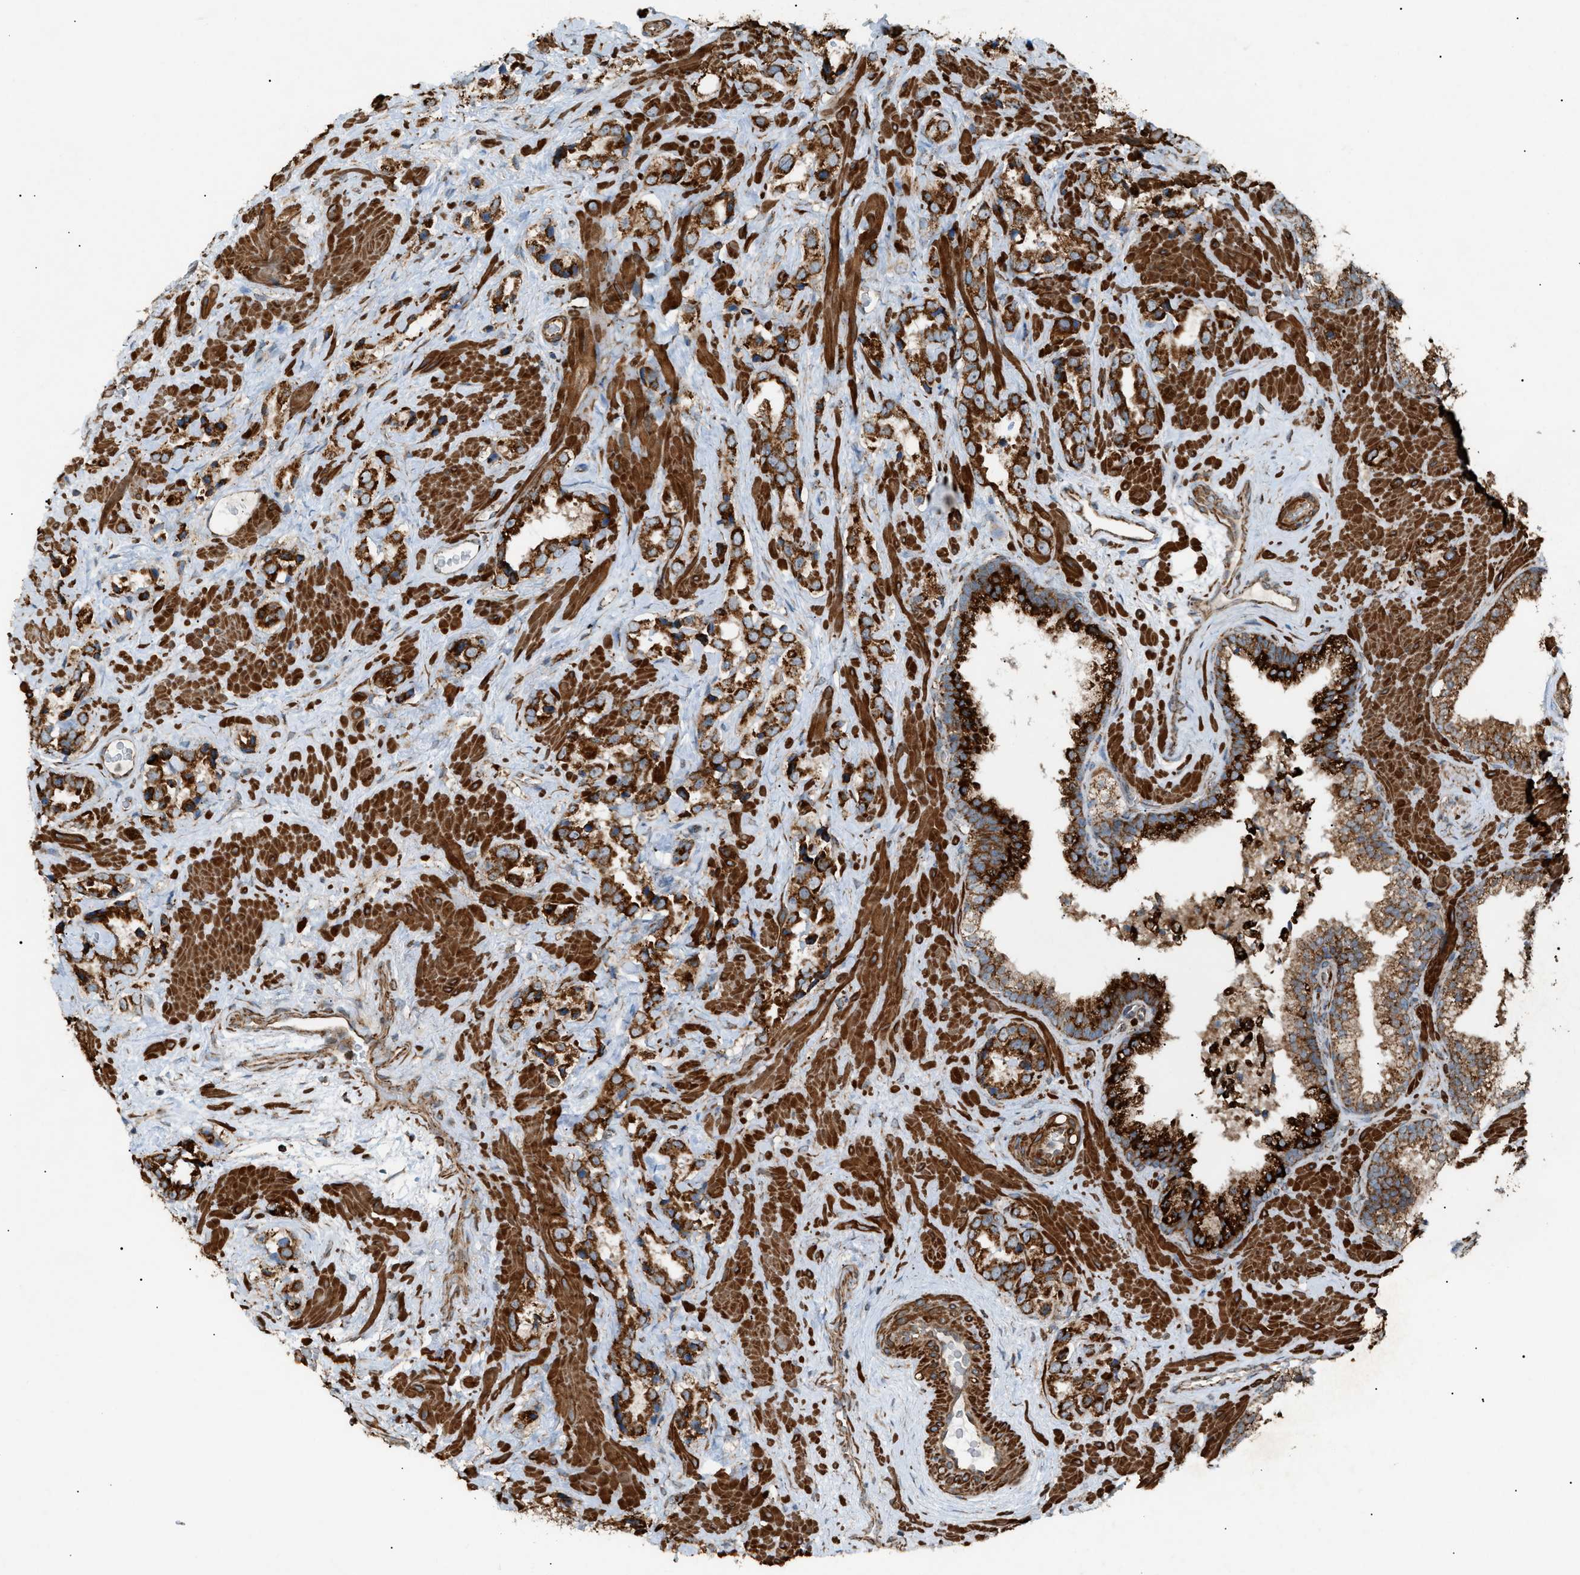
{"staining": {"intensity": "strong", "quantity": ">75%", "location": "cytoplasmic/membranous"}, "tissue": "prostate cancer", "cell_type": "Tumor cells", "image_type": "cancer", "snomed": [{"axis": "morphology", "description": "Adenocarcinoma, High grade"}, {"axis": "topography", "description": "Prostate"}], "caption": "This histopathology image shows prostate adenocarcinoma (high-grade) stained with IHC to label a protein in brown. The cytoplasmic/membranous of tumor cells show strong positivity for the protein. Nuclei are counter-stained blue.", "gene": "C1GALT1C1", "patient": {"sex": "male", "age": 64}}